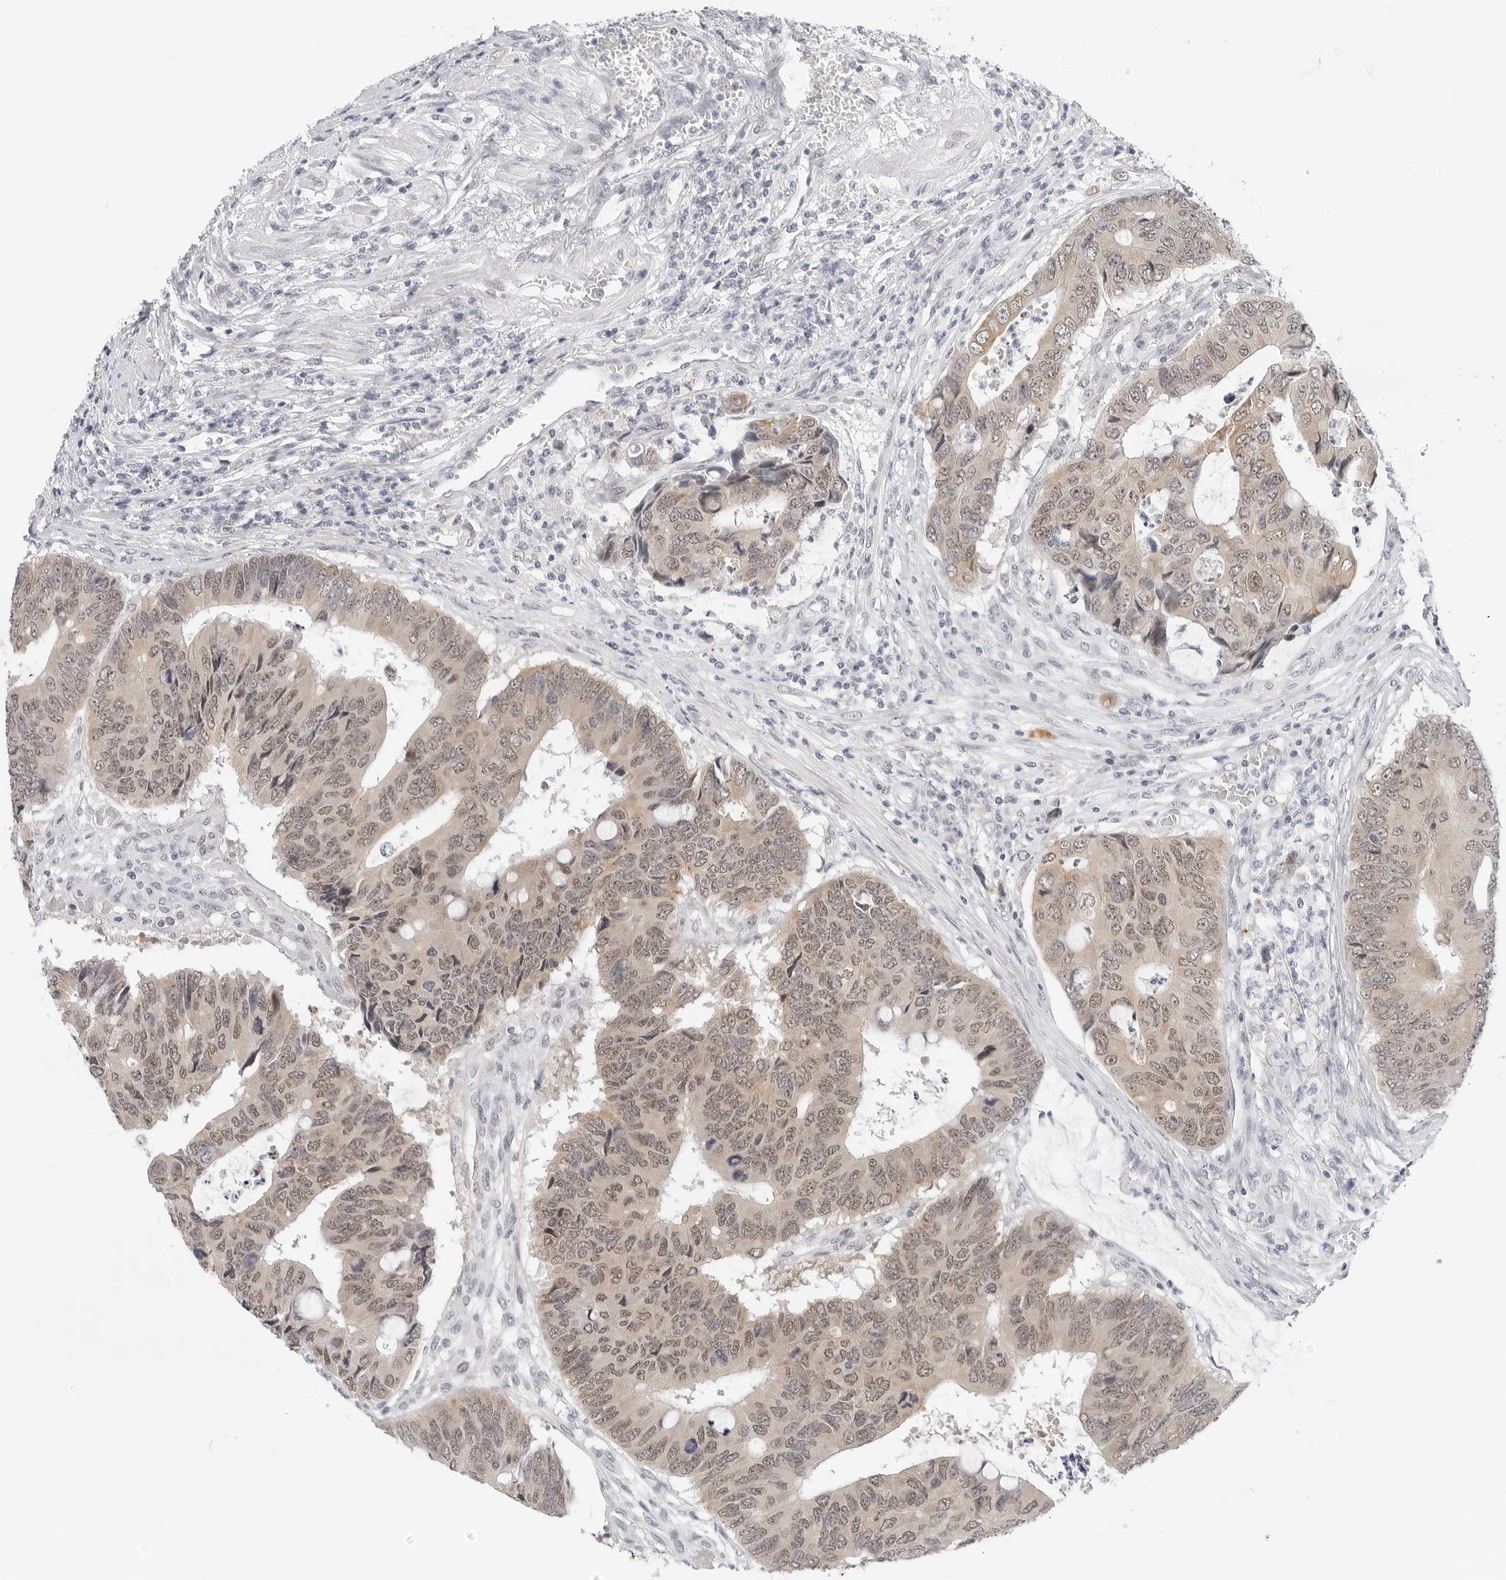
{"staining": {"intensity": "moderate", "quantity": ">75%", "location": "cytoplasmic/membranous,nuclear"}, "tissue": "colorectal cancer", "cell_type": "Tumor cells", "image_type": "cancer", "snomed": [{"axis": "morphology", "description": "Adenocarcinoma, NOS"}, {"axis": "topography", "description": "Rectum"}], "caption": "Colorectal cancer stained for a protein (brown) shows moderate cytoplasmic/membranous and nuclear positive positivity in approximately >75% of tumor cells.", "gene": "TSEN2", "patient": {"sex": "male", "age": 84}}